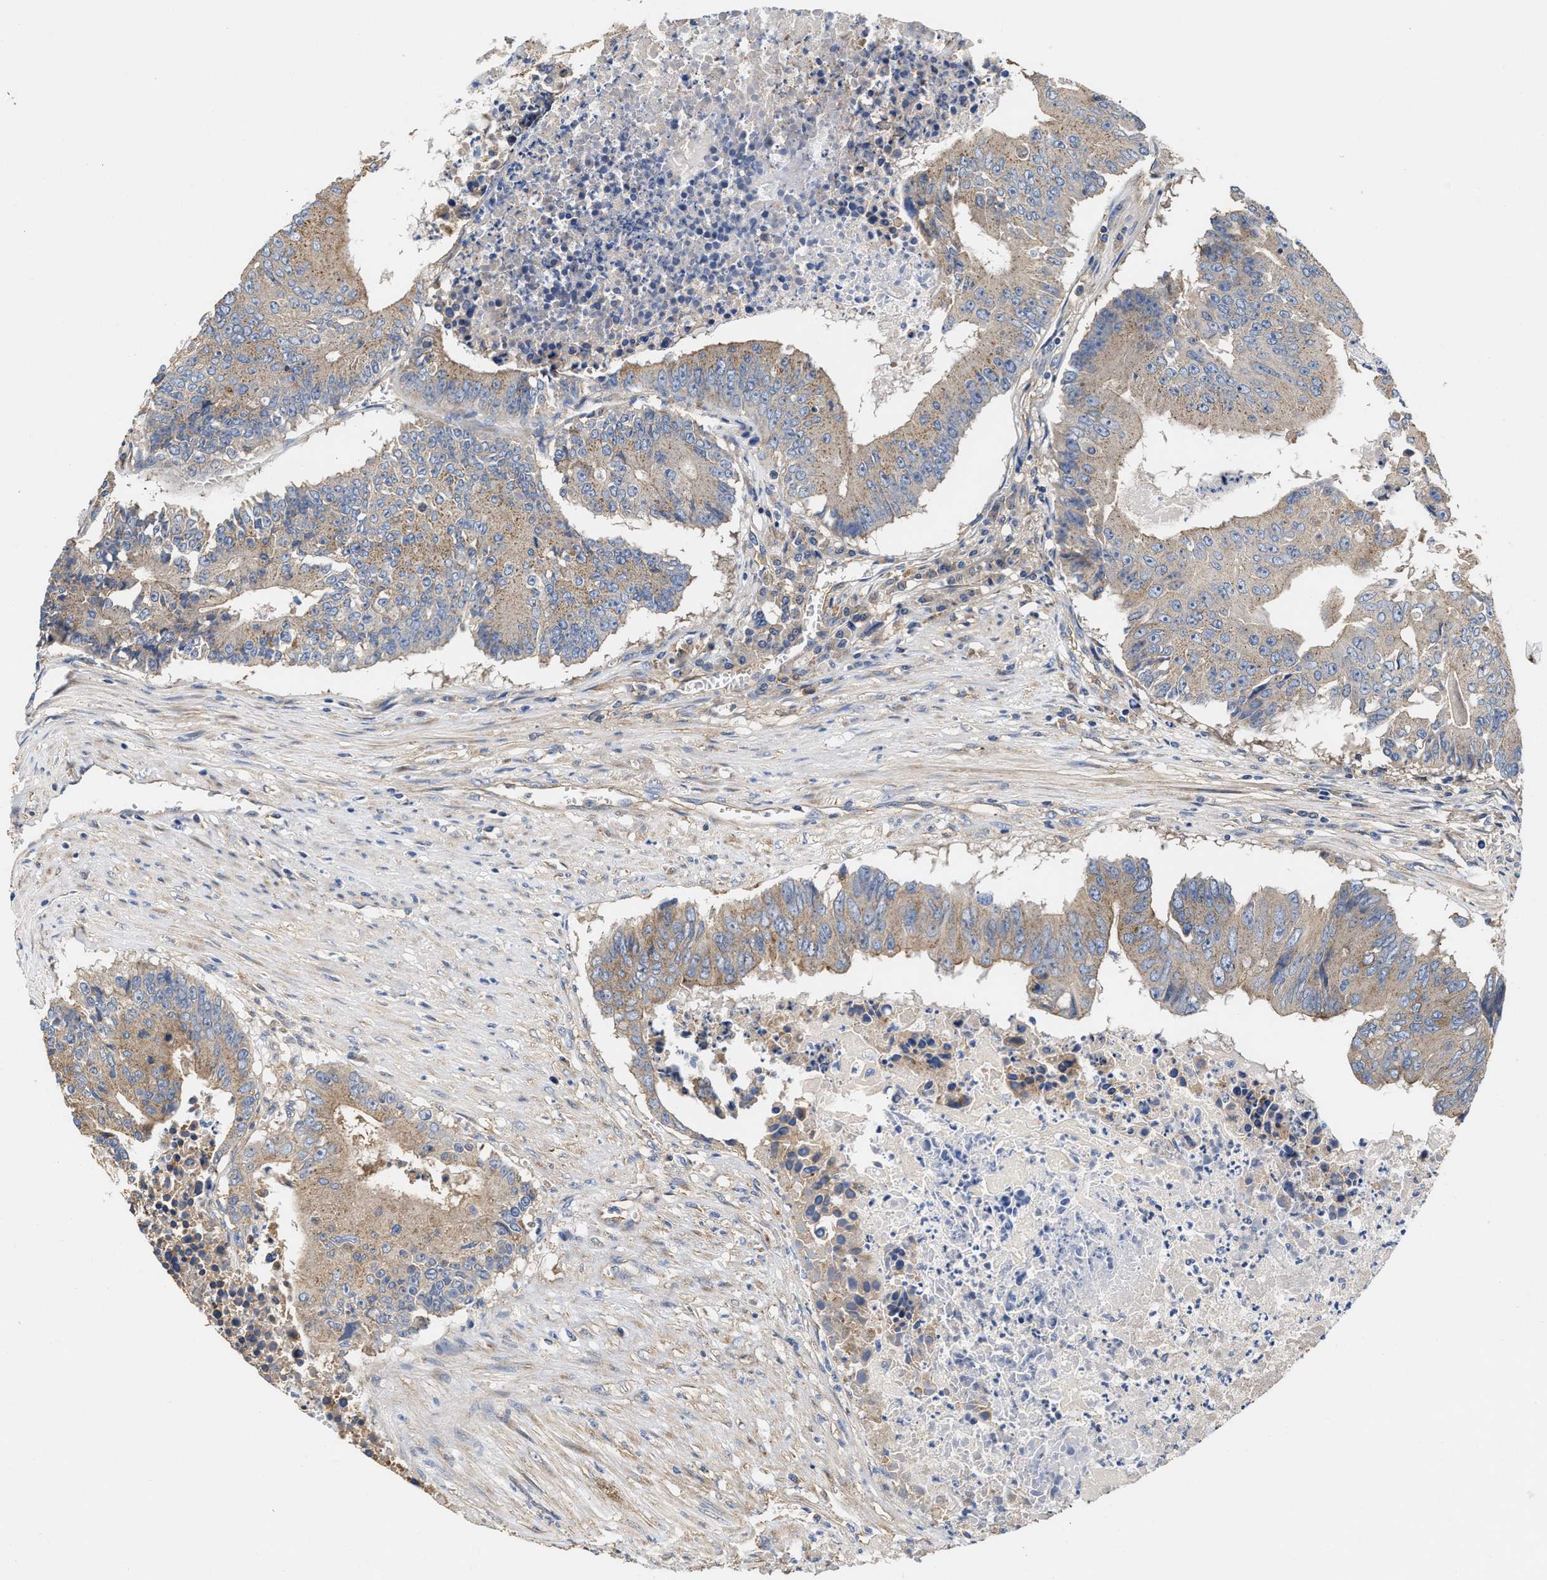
{"staining": {"intensity": "weak", "quantity": ">75%", "location": "cytoplasmic/membranous"}, "tissue": "colorectal cancer", "cell_type": "Tumor cells", "image_type": "cancer", "snomed": [{"axis": "morphology", "description": "Adenocarcinoma, NOS"}, {"axis": "topography", "description": "Colon"}], "caption": "Protein staining by IHC shows weak cytoplasmic/membranous staining in about >75% of tumor cells in adenocarcinoma (colorectal).", "gene": "KLB", "patient": {"sex": "male", "age": 87}}